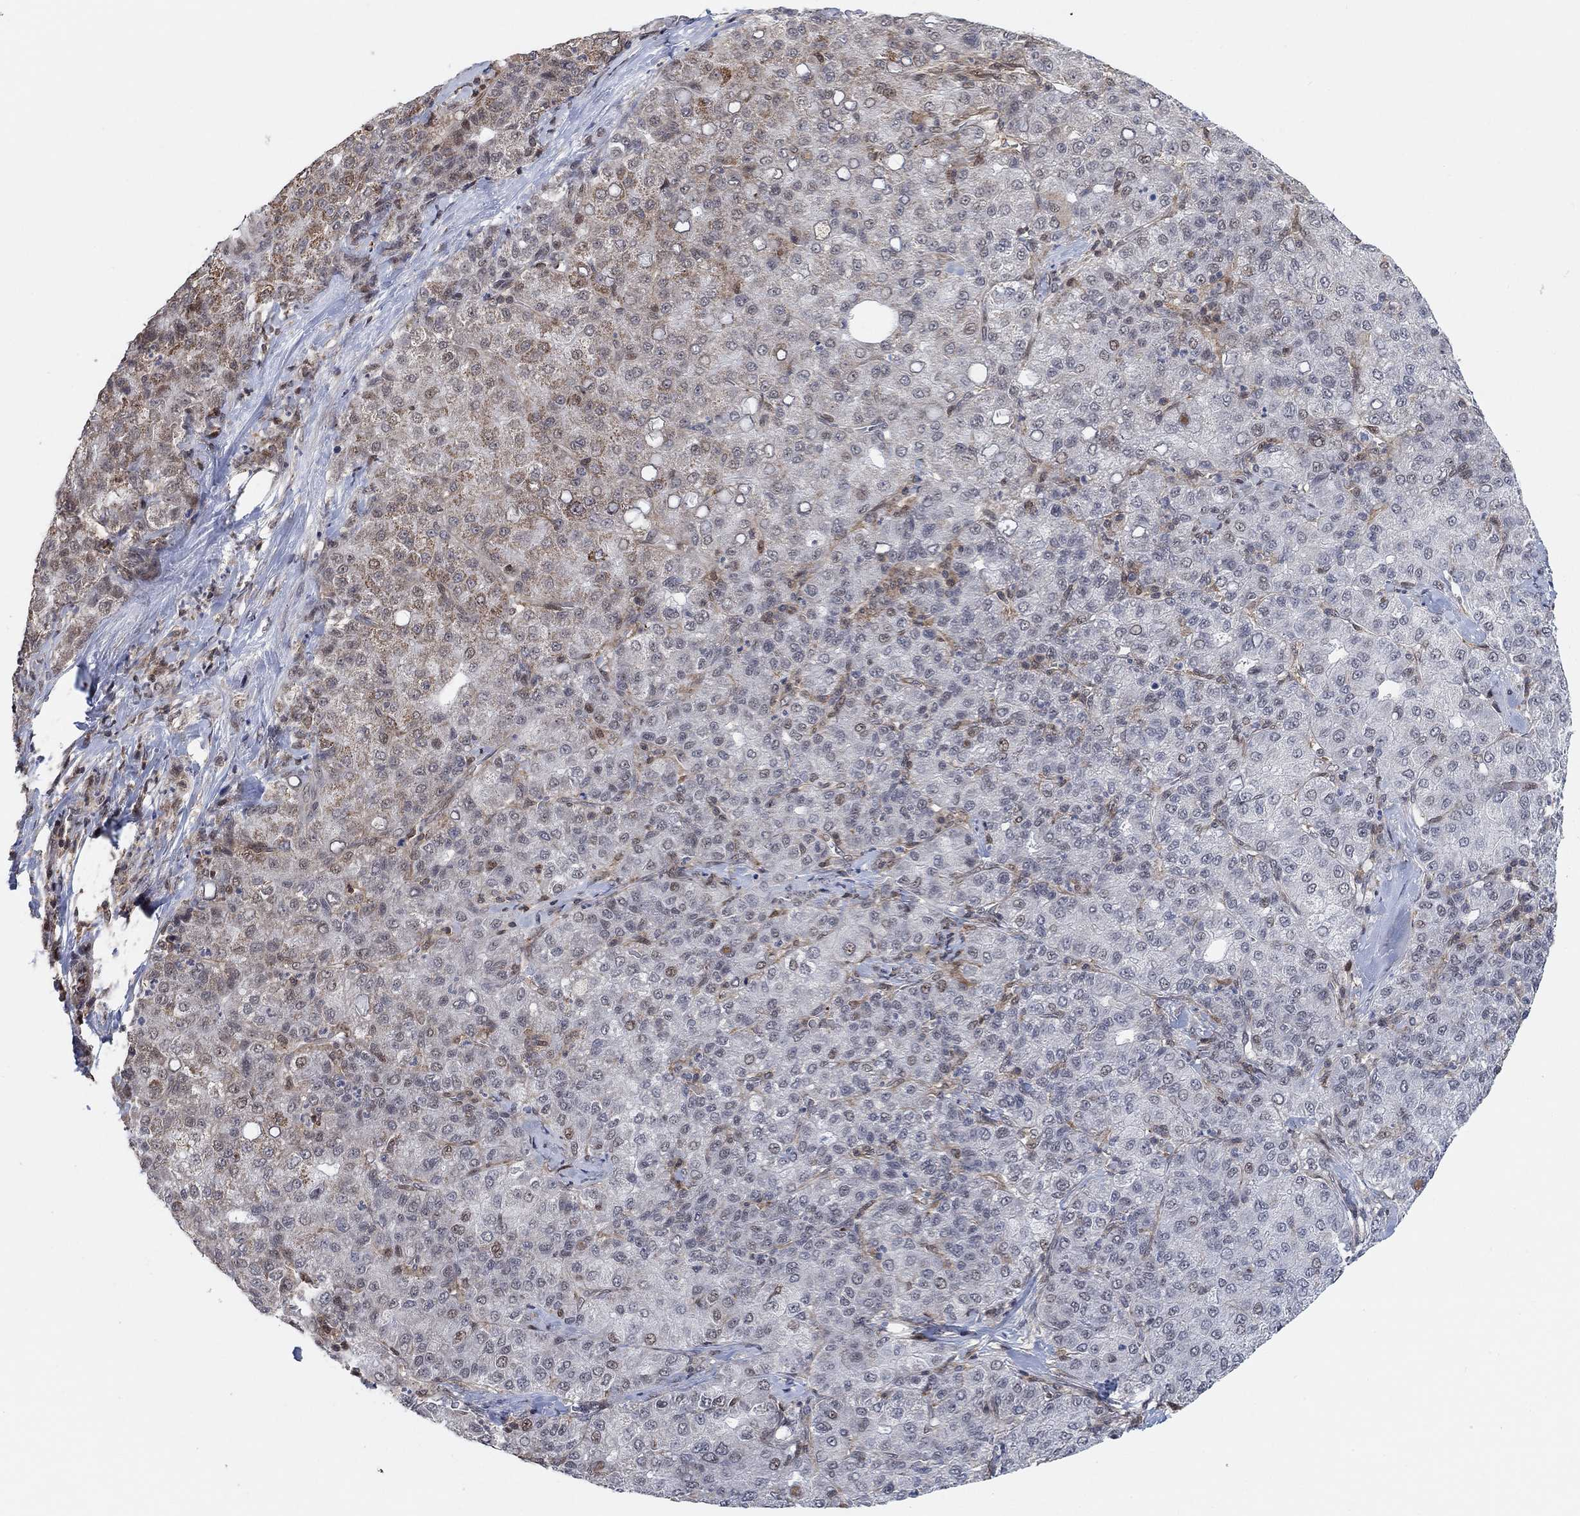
{"staining": {"intensity": "negative", "quantity": "none", "location": "none"}, "tissue": "liver cancer", "cell_type": "Tumor cells", "image_type": "cancer", "snomed": [{"axis": "morphology", "description": "Carcinoma, Hepatocellular, NOS"}, {"axis": "topography", "description": "Liver"}], "caption": "DAB (3,3'-diaminobenzidine) immunohistochemical staining of human liver cancer exhibits no significant staining in tumor cells.", "gene": "PWWP2B", "patient": {"sex": "male", "age": 65}}